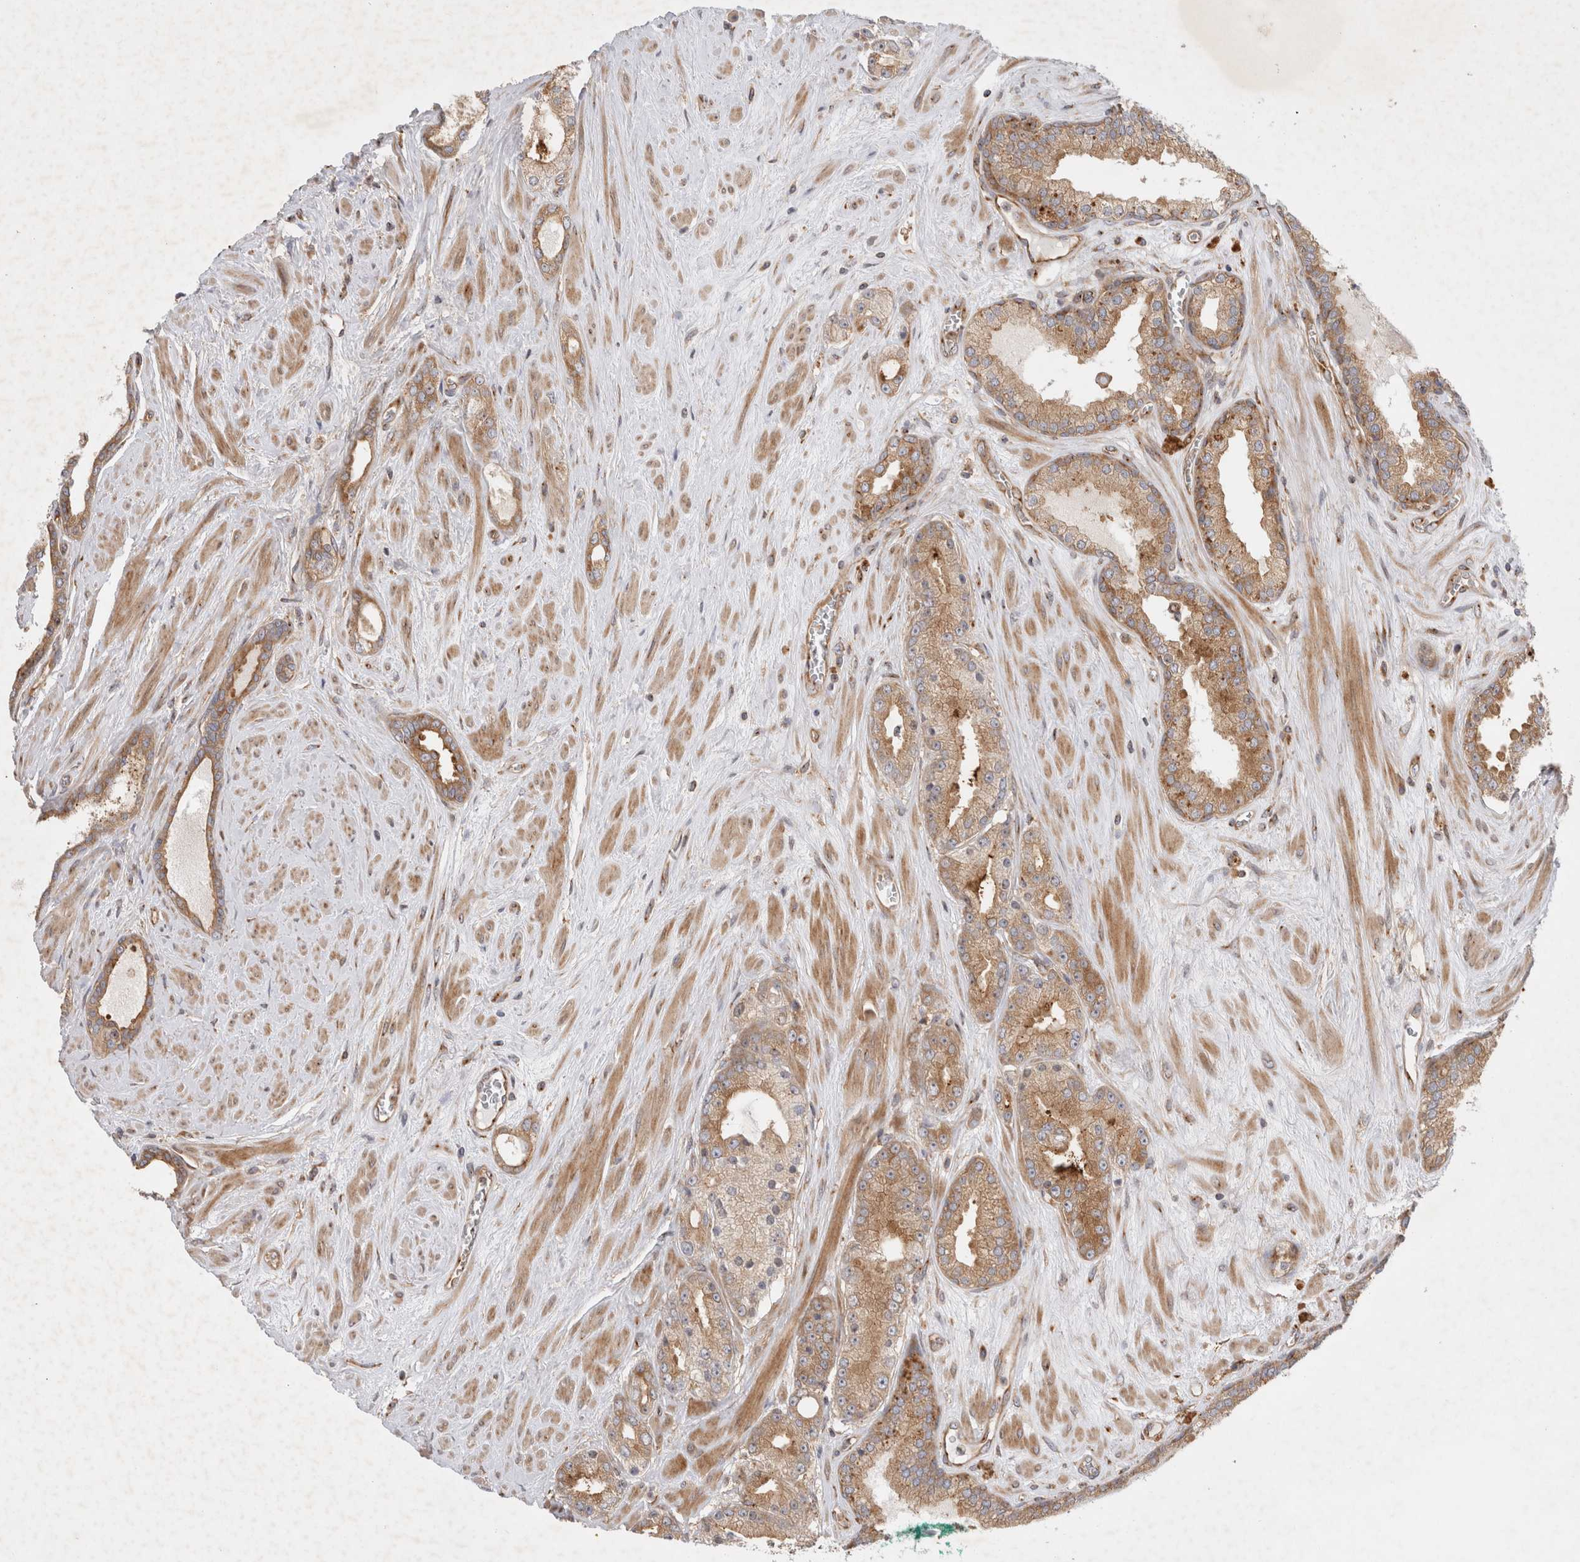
{"staining": {"intensity": "moderate", "quantity": ">75%", "location": "cytoplasmic/membranous"}, "tissue": "prostate cancer", "cell_type": "Tumor cells", "image_type": "cancer", "snomed": [{"axis": "morphology", "description": "Adenocarcinoma, Low grade"}, {"axis": "topography", "description": "Prostate"}], "caption": "An image of adenocarcinoma (low-grade) (prostate) stained for a protein displays moderate cytoplasmic/membranous brown staining in tumor cells.", "gene": "GPR150", "patient": {"sex": "male", "age": 62}}